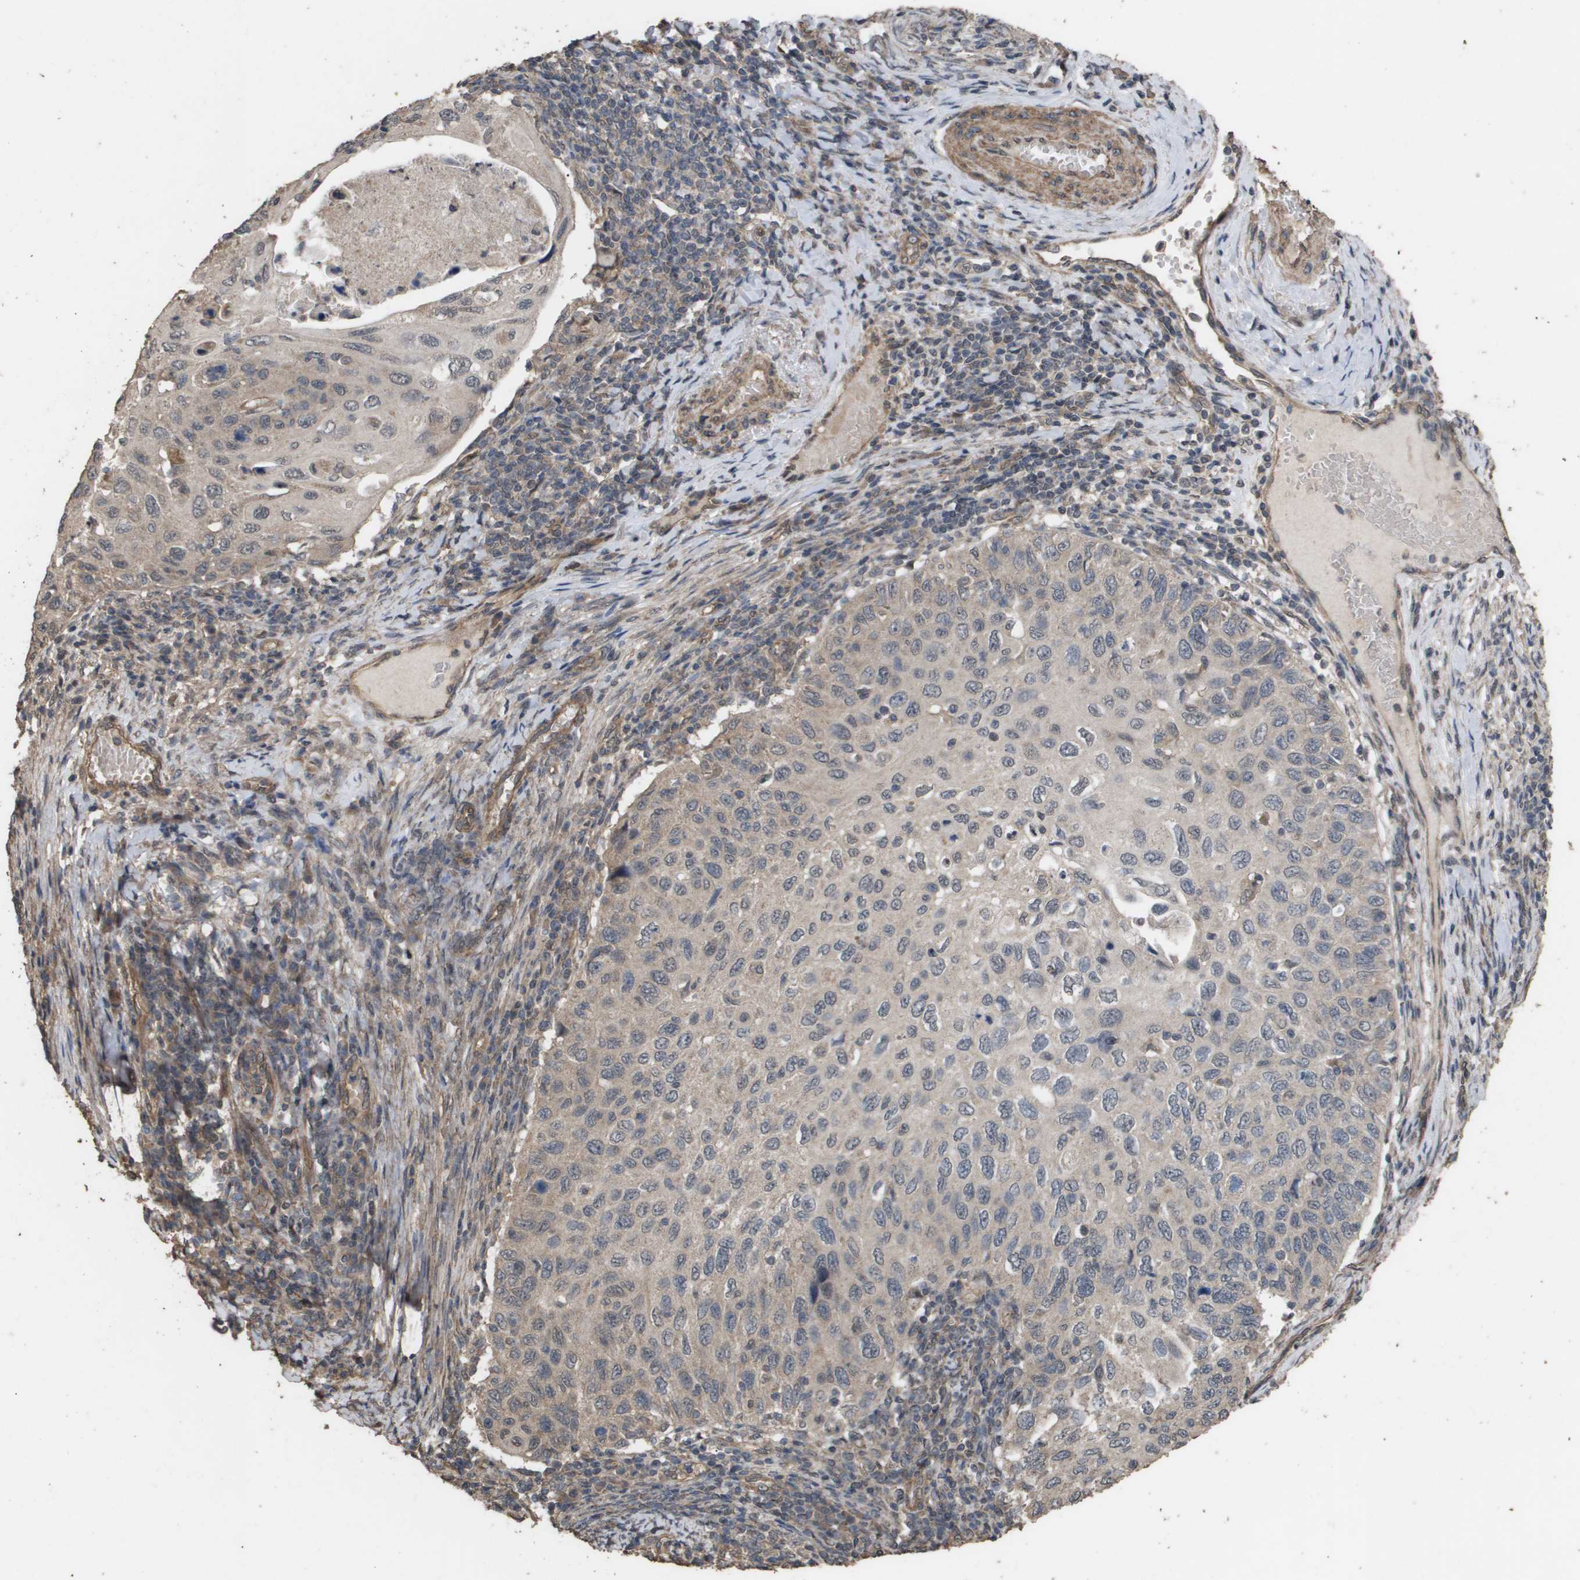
{"staining": {"intensity": "weak", "quantity": "<25%", "location": "cytoplasmic/membranous"}, "tissue": "cervical cancer", "cell_type": "Tumor cells", "image_type": "cancer", "snomed": [{"axis": "morphology", "description": "Squamous cell carcinoma, NOS"}, {"axis": "topography", "description": "Cervix"}], "caption": "IHC photomicrograph of neoplastic tissue: human cervical cancer stained with DAB displays no significant protein expression in tumor cells. Nuclei are stained in blue.", "gene": "CUL5", "patient": {"sex": "female", "age": 70}}